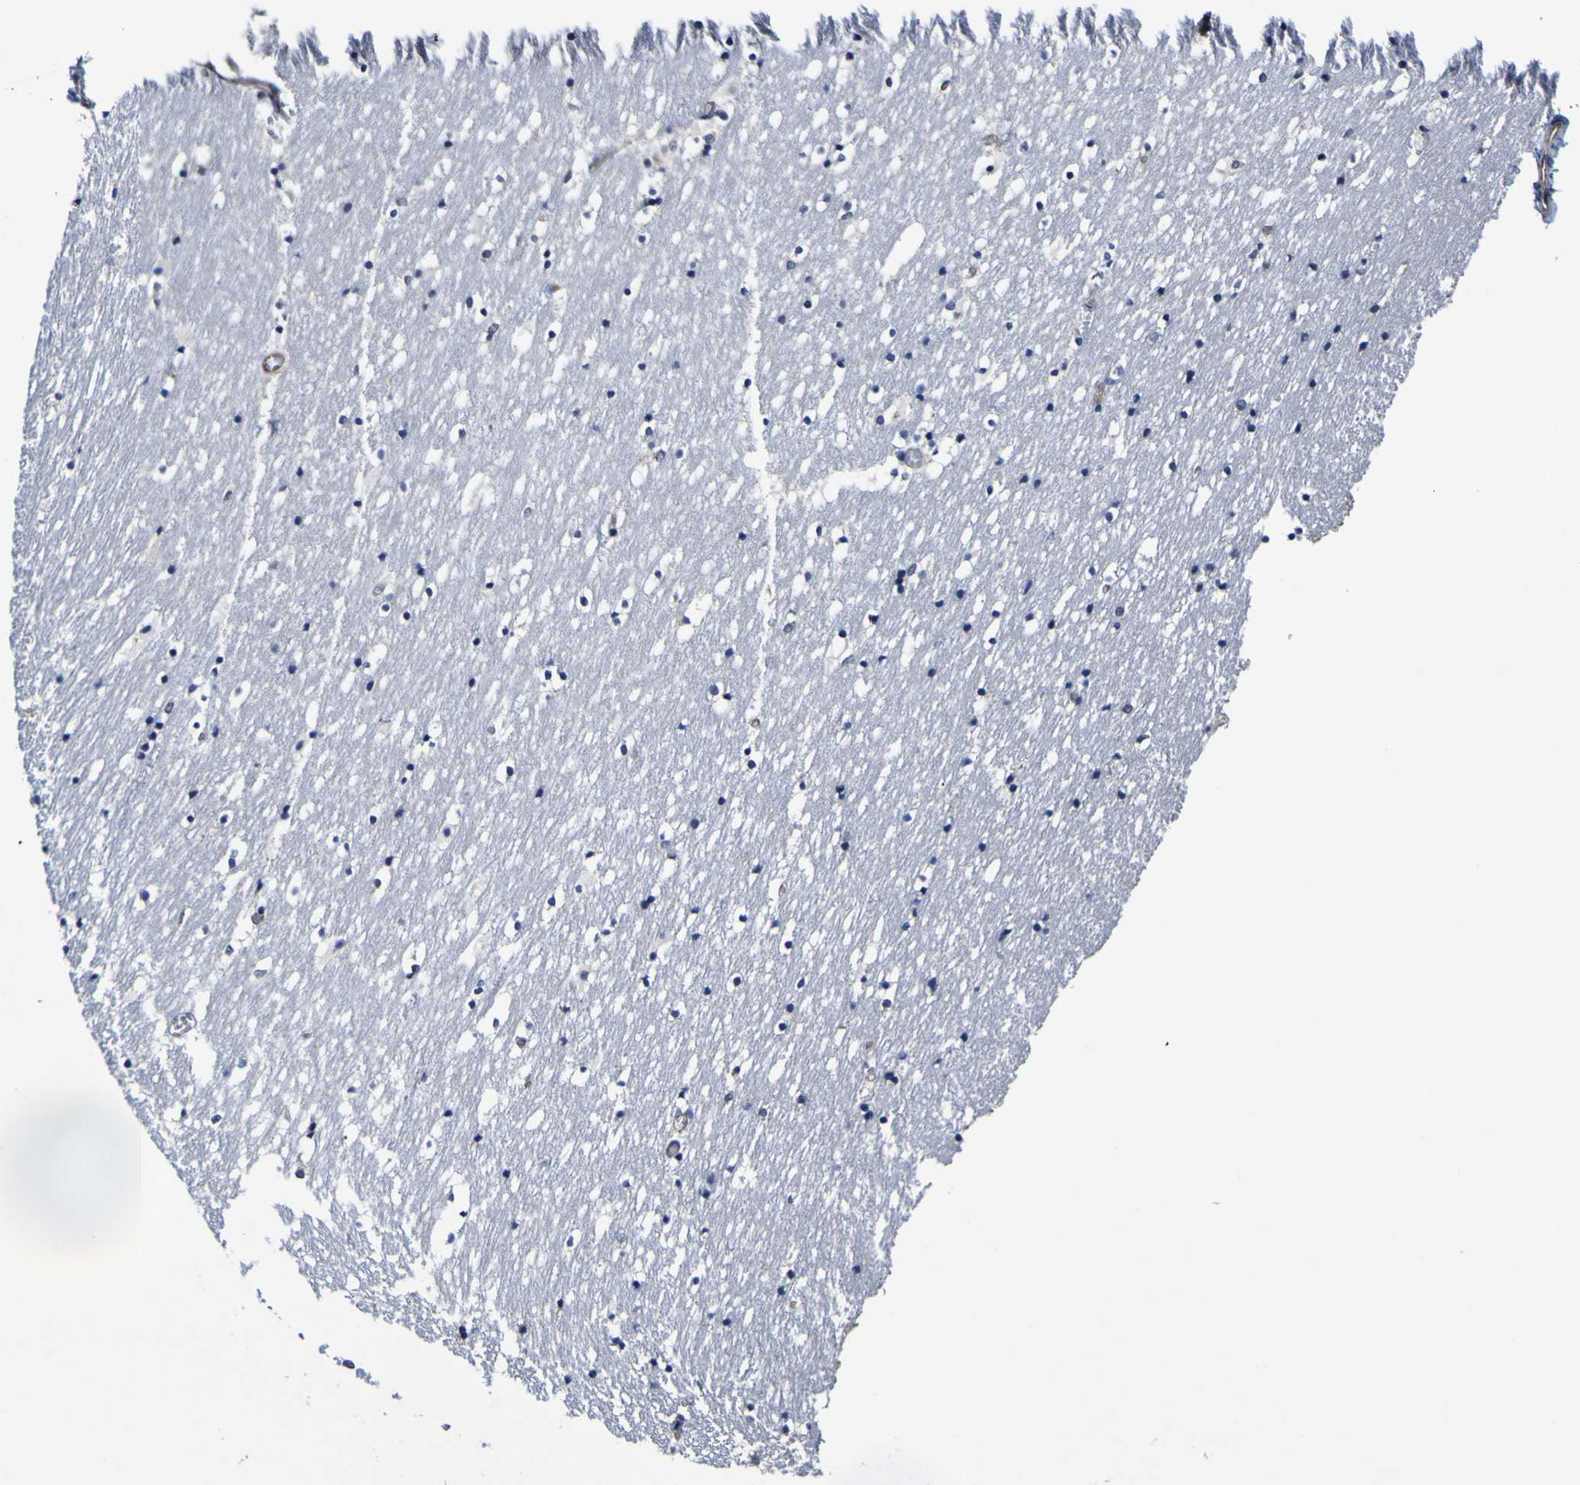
{"staining": {"intensity": "negative", "quantity": "none", "location": "none"}, "tissue": "caudate", "cell_type": "Glial cells", "image_type": "normal", "snomed": [{"axis": "morphology", "description": "Normal tissue, NOS"}, {"axis": "topography", "description": "Lateral ventricle wall"}], "caption": "Histopathology image shows no significant protein staining in glial cells of normal caudate.", "gene": "CCL2", "patient": {"sex": "male", "age": 45}}